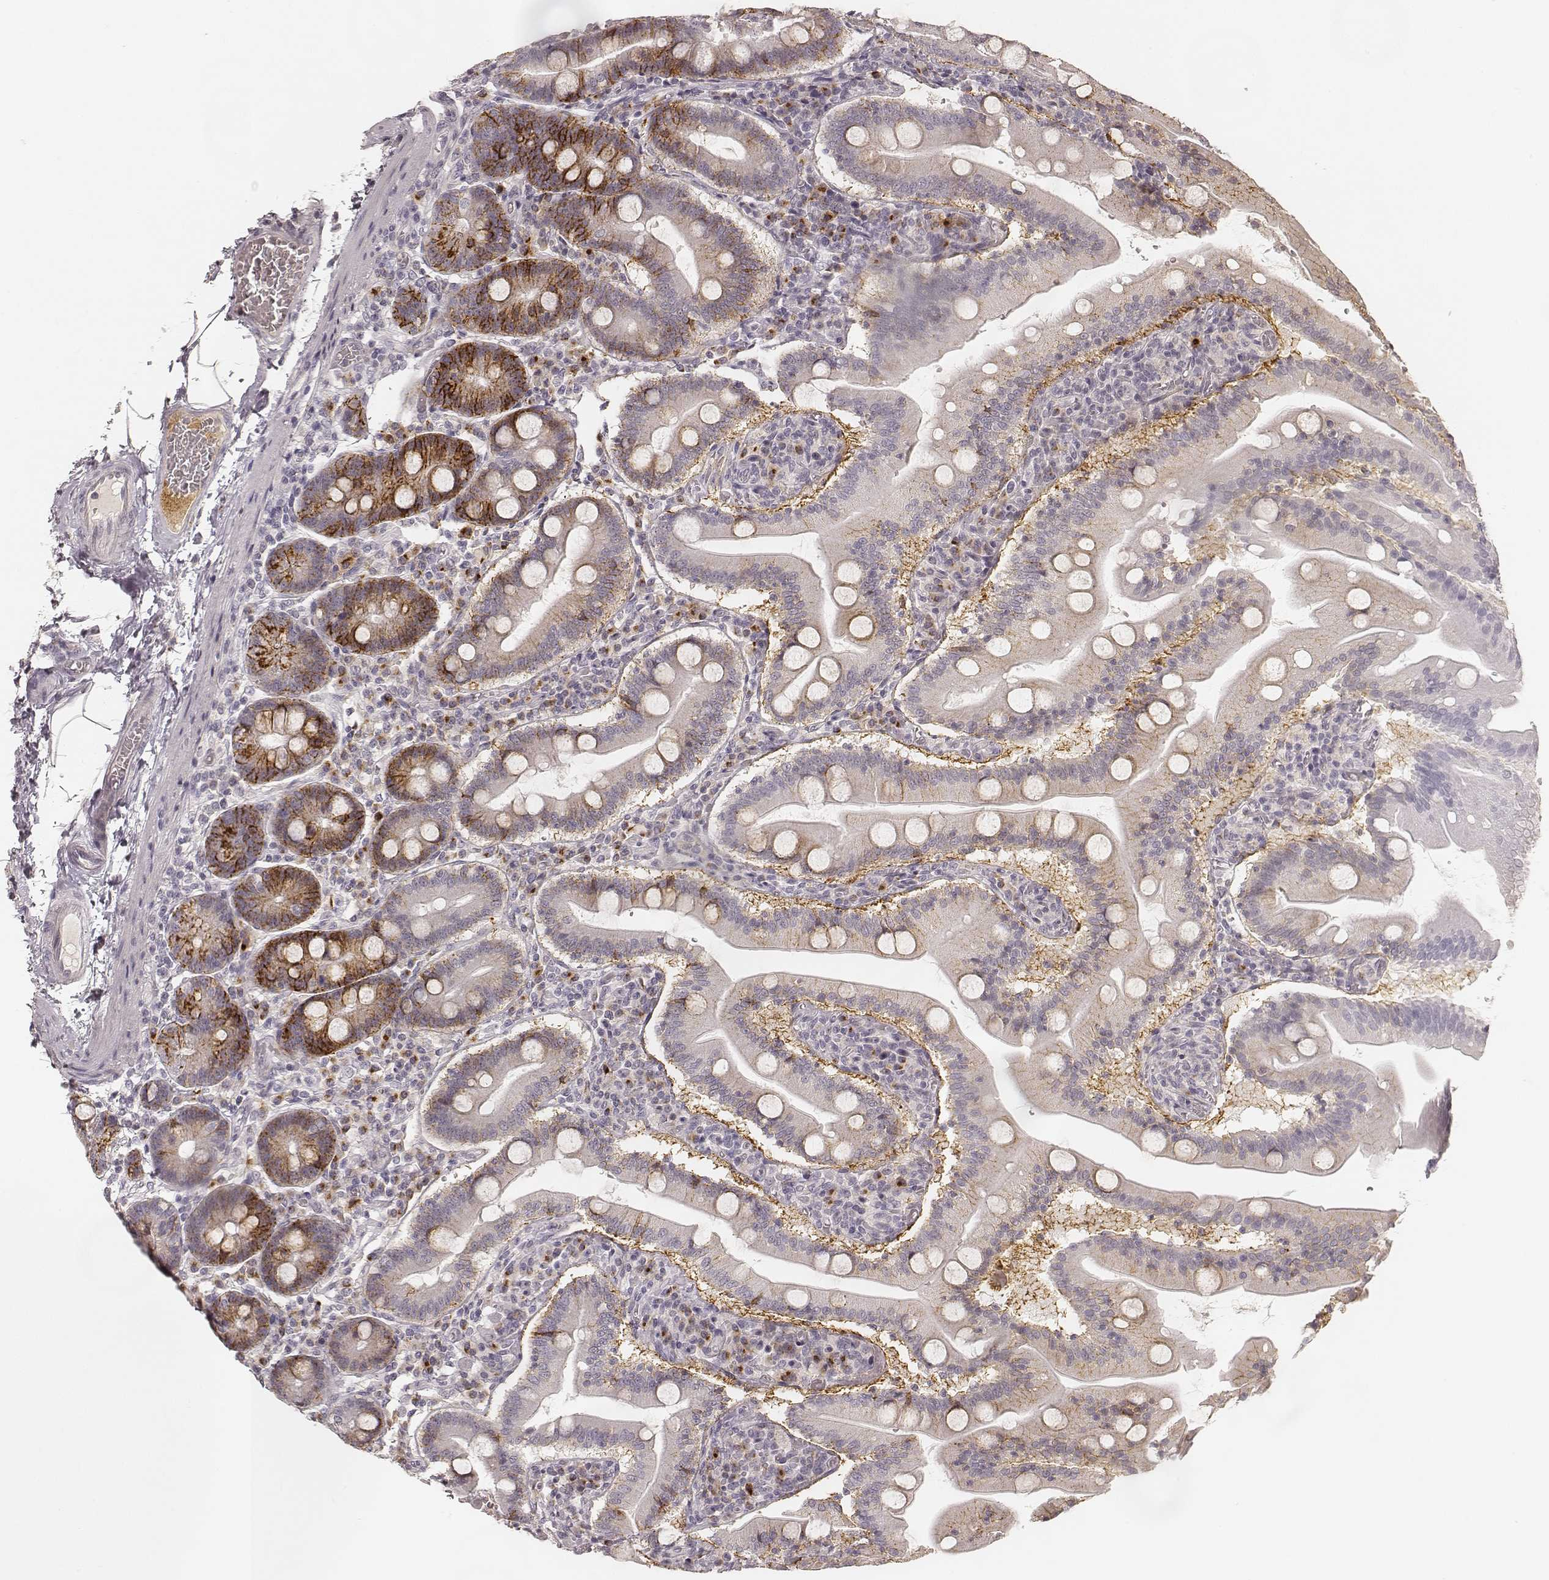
{"staining": {"intensity": "strong", "quantity": "25%-75%", "location": "cytoplasmic/membranous"}, "tissue": "small intestine", "cell_type": "Glandular cells", "image_type": "normal", "snomed": [{"axis": "morphology", "description": "Normal tissue, NOS"}, {"axis": "topography", "description": "Small intestine"}], "caption": "Glandular cells demonstrate strong cytoplasmic/membranous positivity in approximately 25%-75% of cells in benign small intestine. The staining was performed using DAB, with brown indicating positive protein expression. Nuclei are stained blue with hematoxylin.", "gene": "GORASP2", "patient": {"sex": "male", "age": 37}}